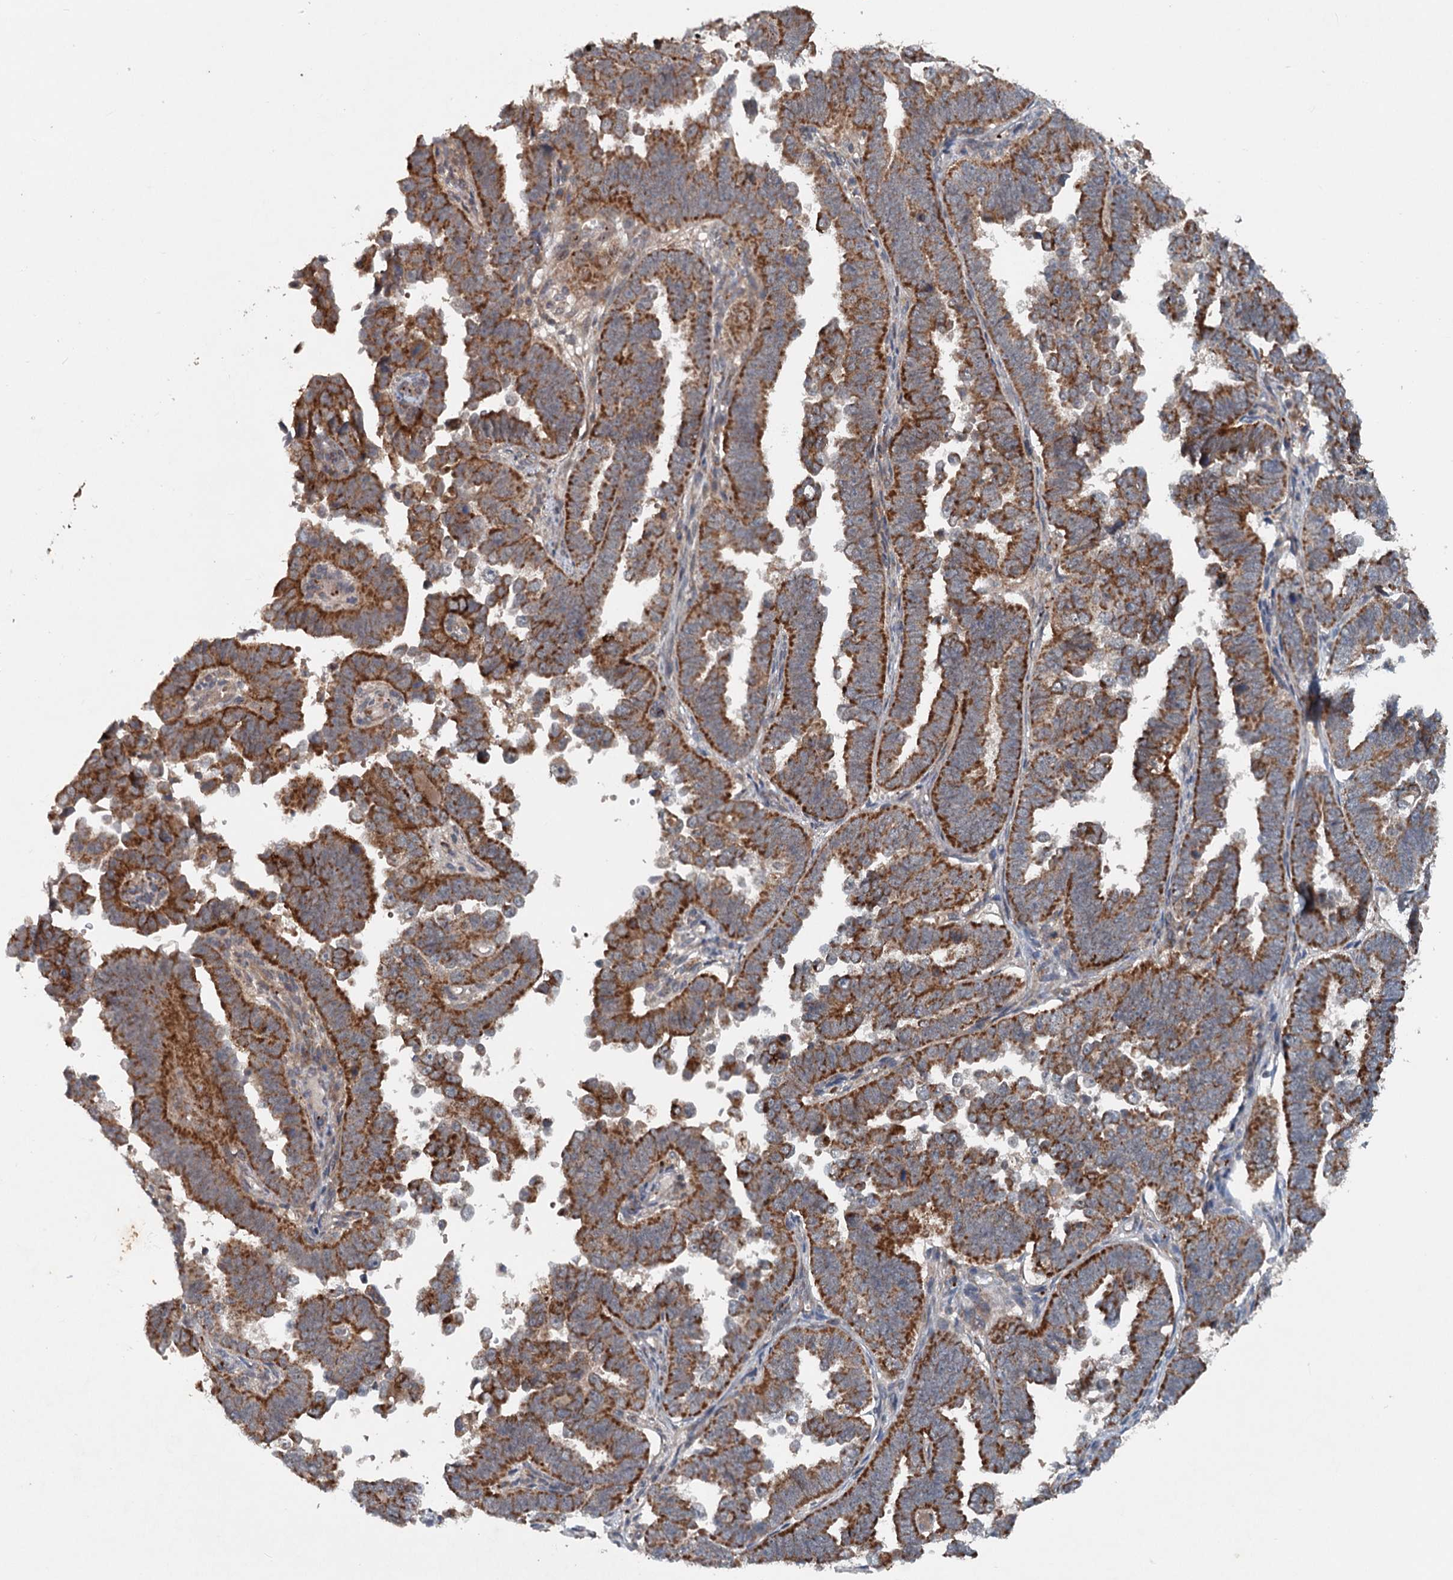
{"staining": {"intensity": "strong", "quantity": ">75%", "location": "cytoplasmic/membranous"}, "tissue": "endometrial cancer", "cell_type": "Tumor cells", "image_type": "cancer", "snomed": [{"axis": "morphology", "description": "Adenocarcinoma, NOS"}, {"axis": "topography", "description": "Endometrium"}], "caption": "Human endometrial cancer stained for a protein (brown) shows strong cytoplasmic/membranous positive positivity in approximately >75% of tumor cells.", "gene": "N4BP2L2", "patient": {"sex": "female", "age": 75}}